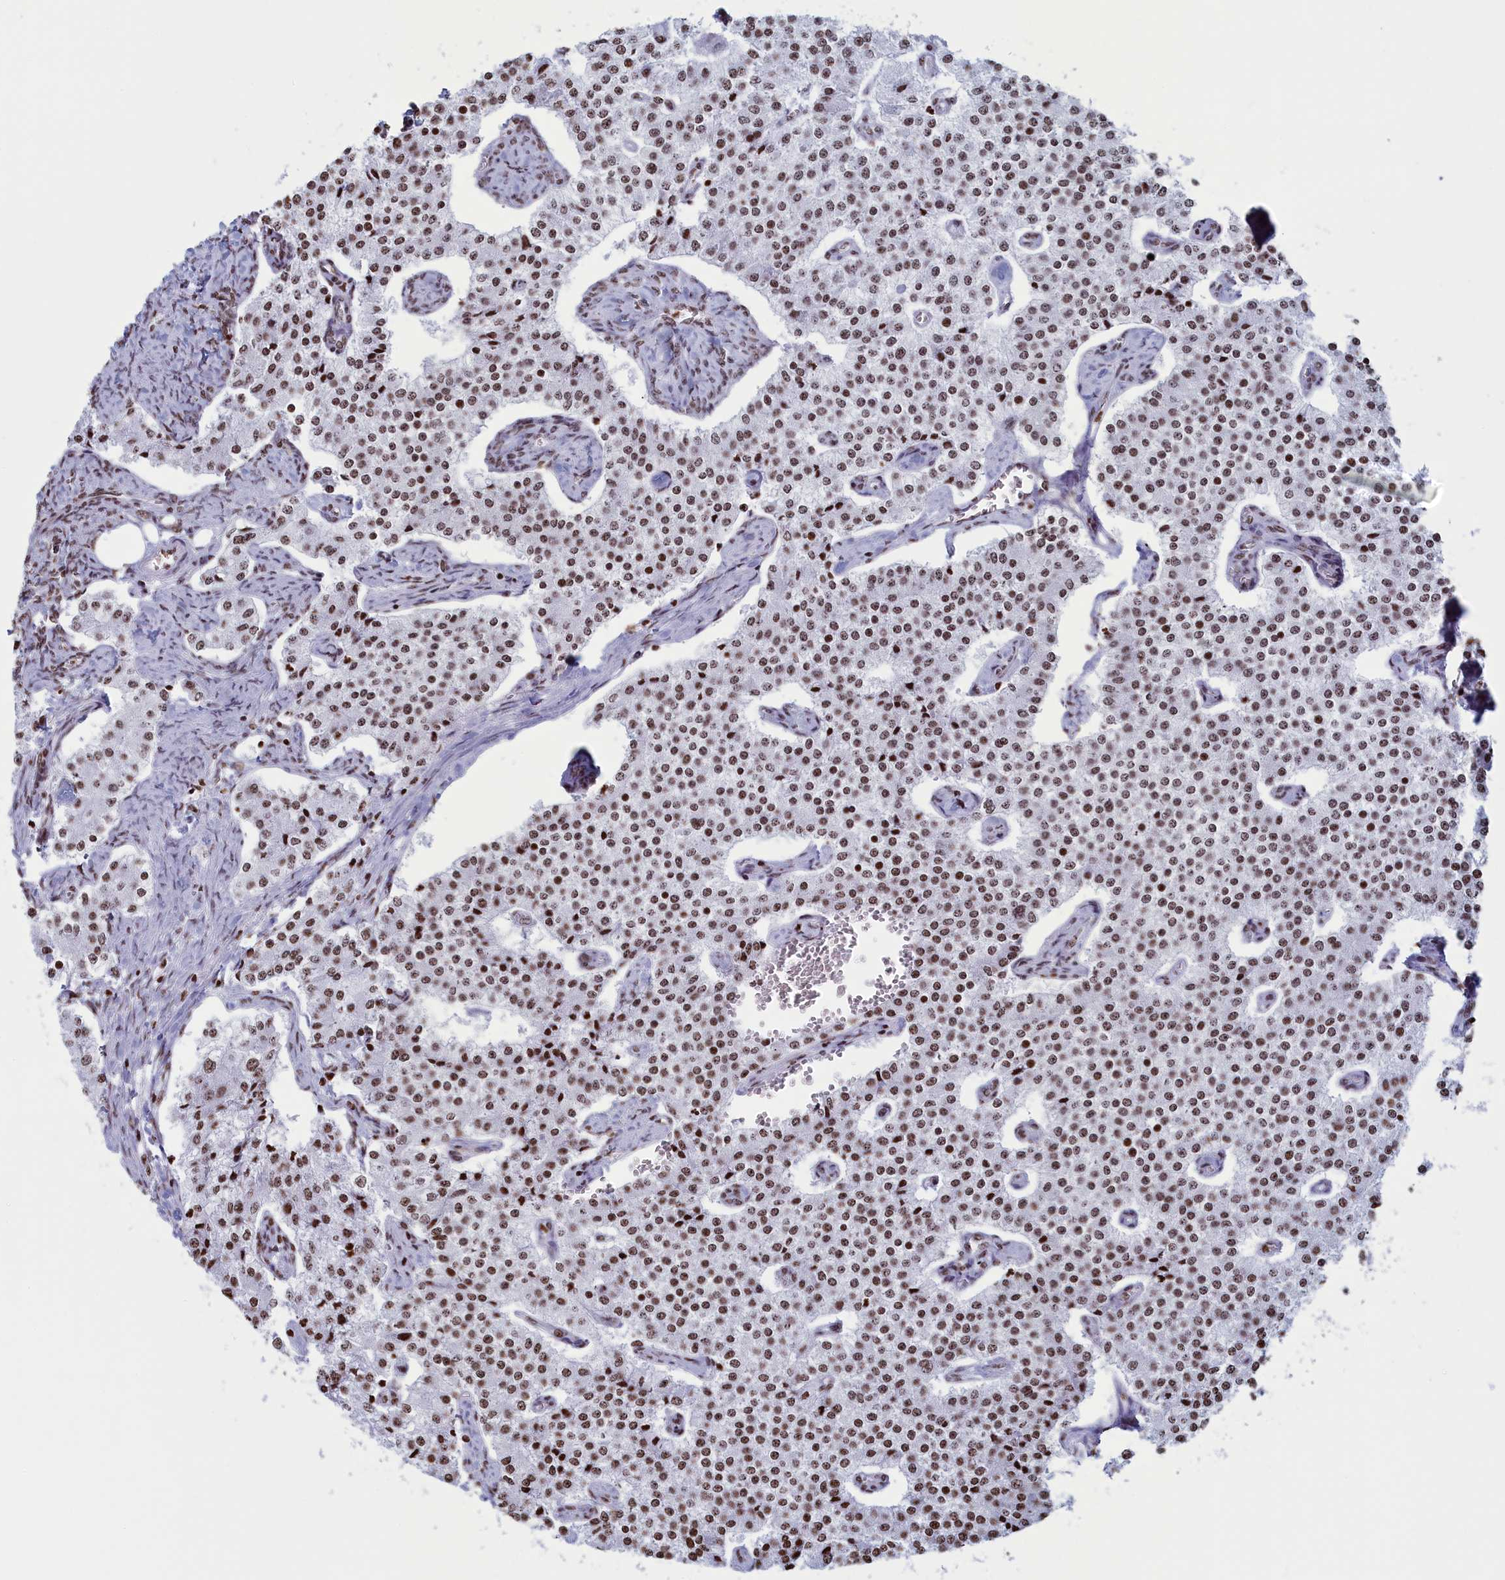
{"staining": {"intensity": "moderate", "quantity": ">75%", "location": "nuclear"}, "tissue": "carcinoid", "cell_type": "Tumor cells", "image_type": "cancer", "snomed": [{"axis": "morphology", "description": "Carcinoid, malignant, NOS"}, {"axis": "topography", "description": "Colon"}], "caption": "An IHC micrograph of neoplastic tissue is shown. Protein staining in brown shows moderate nuclear positivity in carcinoid within tumor cells. The staining was performed using DAB to visualize the protein expression in brown, while the nuclei were stained in blue with hematoxylin (Magnification: 20x).", "gene": "APOBEC3A", "patient": {"sex": "female", "age": 52}}